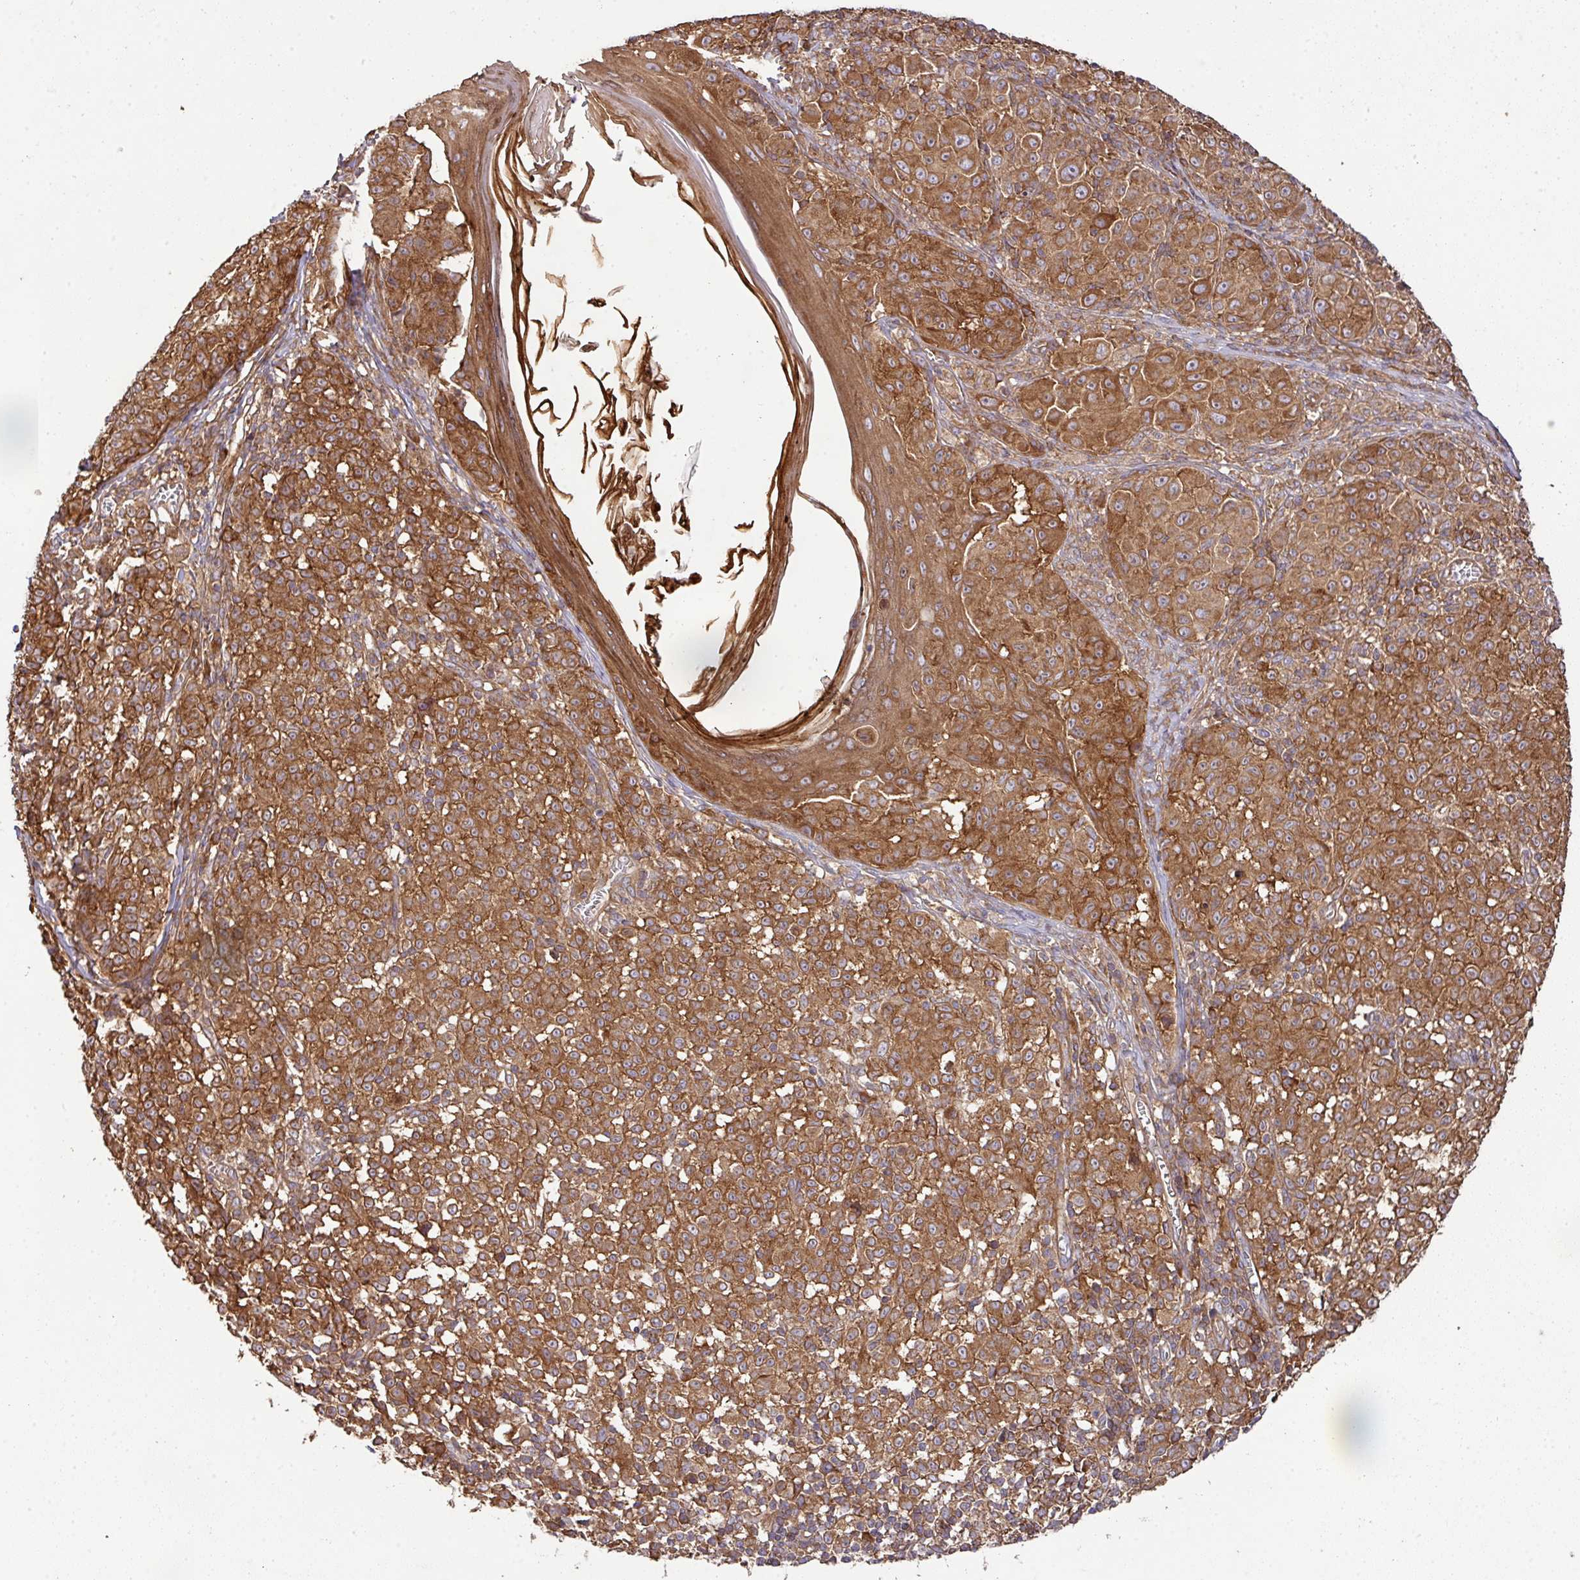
{"staining": {"intensity": "strong", "quantity": ">75%", "location": "cytoplasmic/membranous"}, "tissue": "melanoma", "cell_type": "Tumor cells", "image_type": "cancer", "snomed": [{"axis": "morphology", "description": "Malignant melanoma, NOS"}, {"axis": "topography", "description": "Skin"}], "caption": "Immunohistochemistry image of neoplastic tissue: melanoma stained using immunohistochemistry shows high levels of strong protein expression localized specifically in the cytoplasmic/membranous of tumor cells, appearing as a cytoplasmic/membranous brown color.", "gene": "GSPT1", "patient": {"sex": "female", "age": 43}}